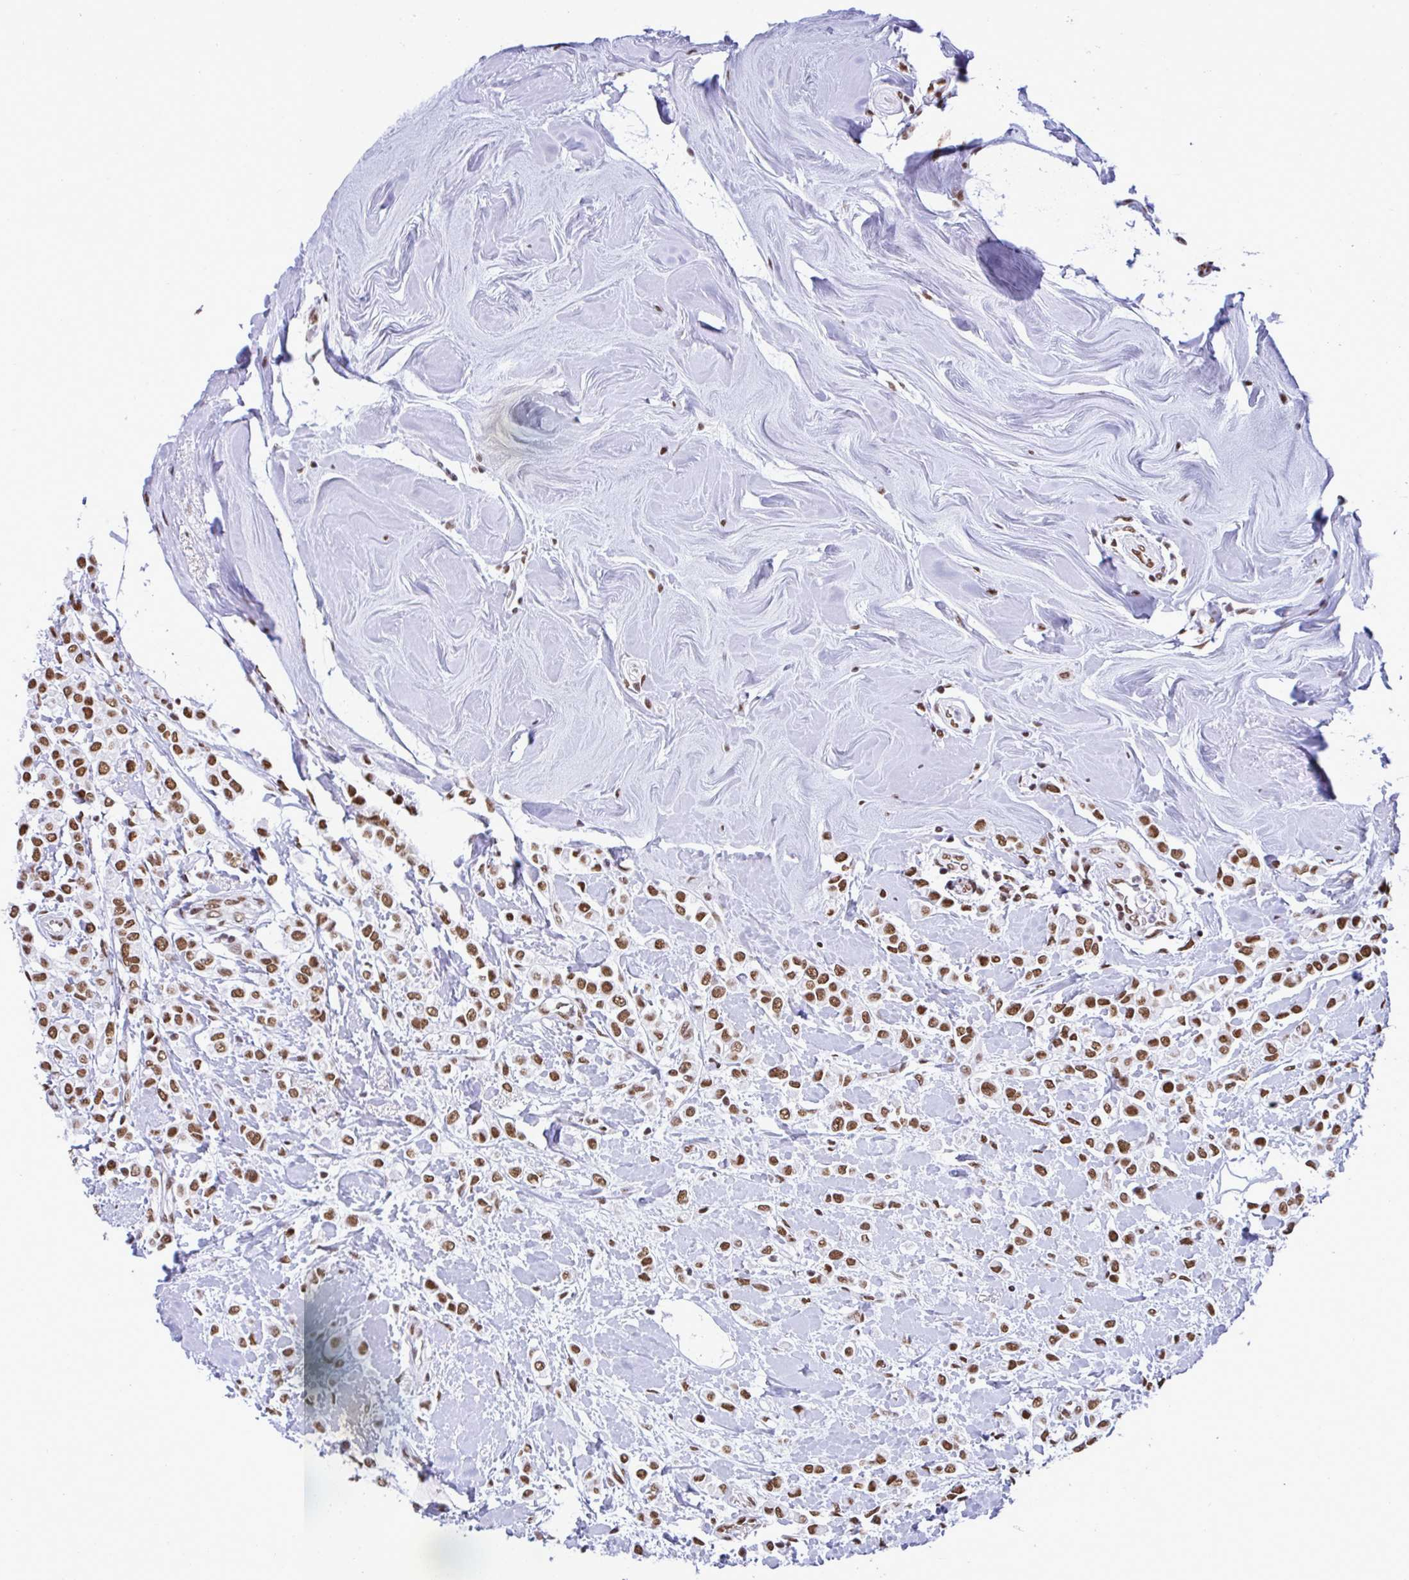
{"staining": {"intensity": "strong", "quantity": ">75%", "location": "nuclear"}, "tissue": "breast cancer", "cell_type": "Tumor cells", "image_type": "cancer", "snomed": [{"axis": "morphology", "description": "Lobular carcinoma"}, {"axis": "topography", "description": "Breast"}], "caption": "A high-resolution image shows immunohistochemistry (IHC) staining of lobular carcinoma (breast), which displays strong nuclear staining in about >75% of tumor cells.", "gene": "DDX52", "patient": {"sex": "female", "age": 68}}